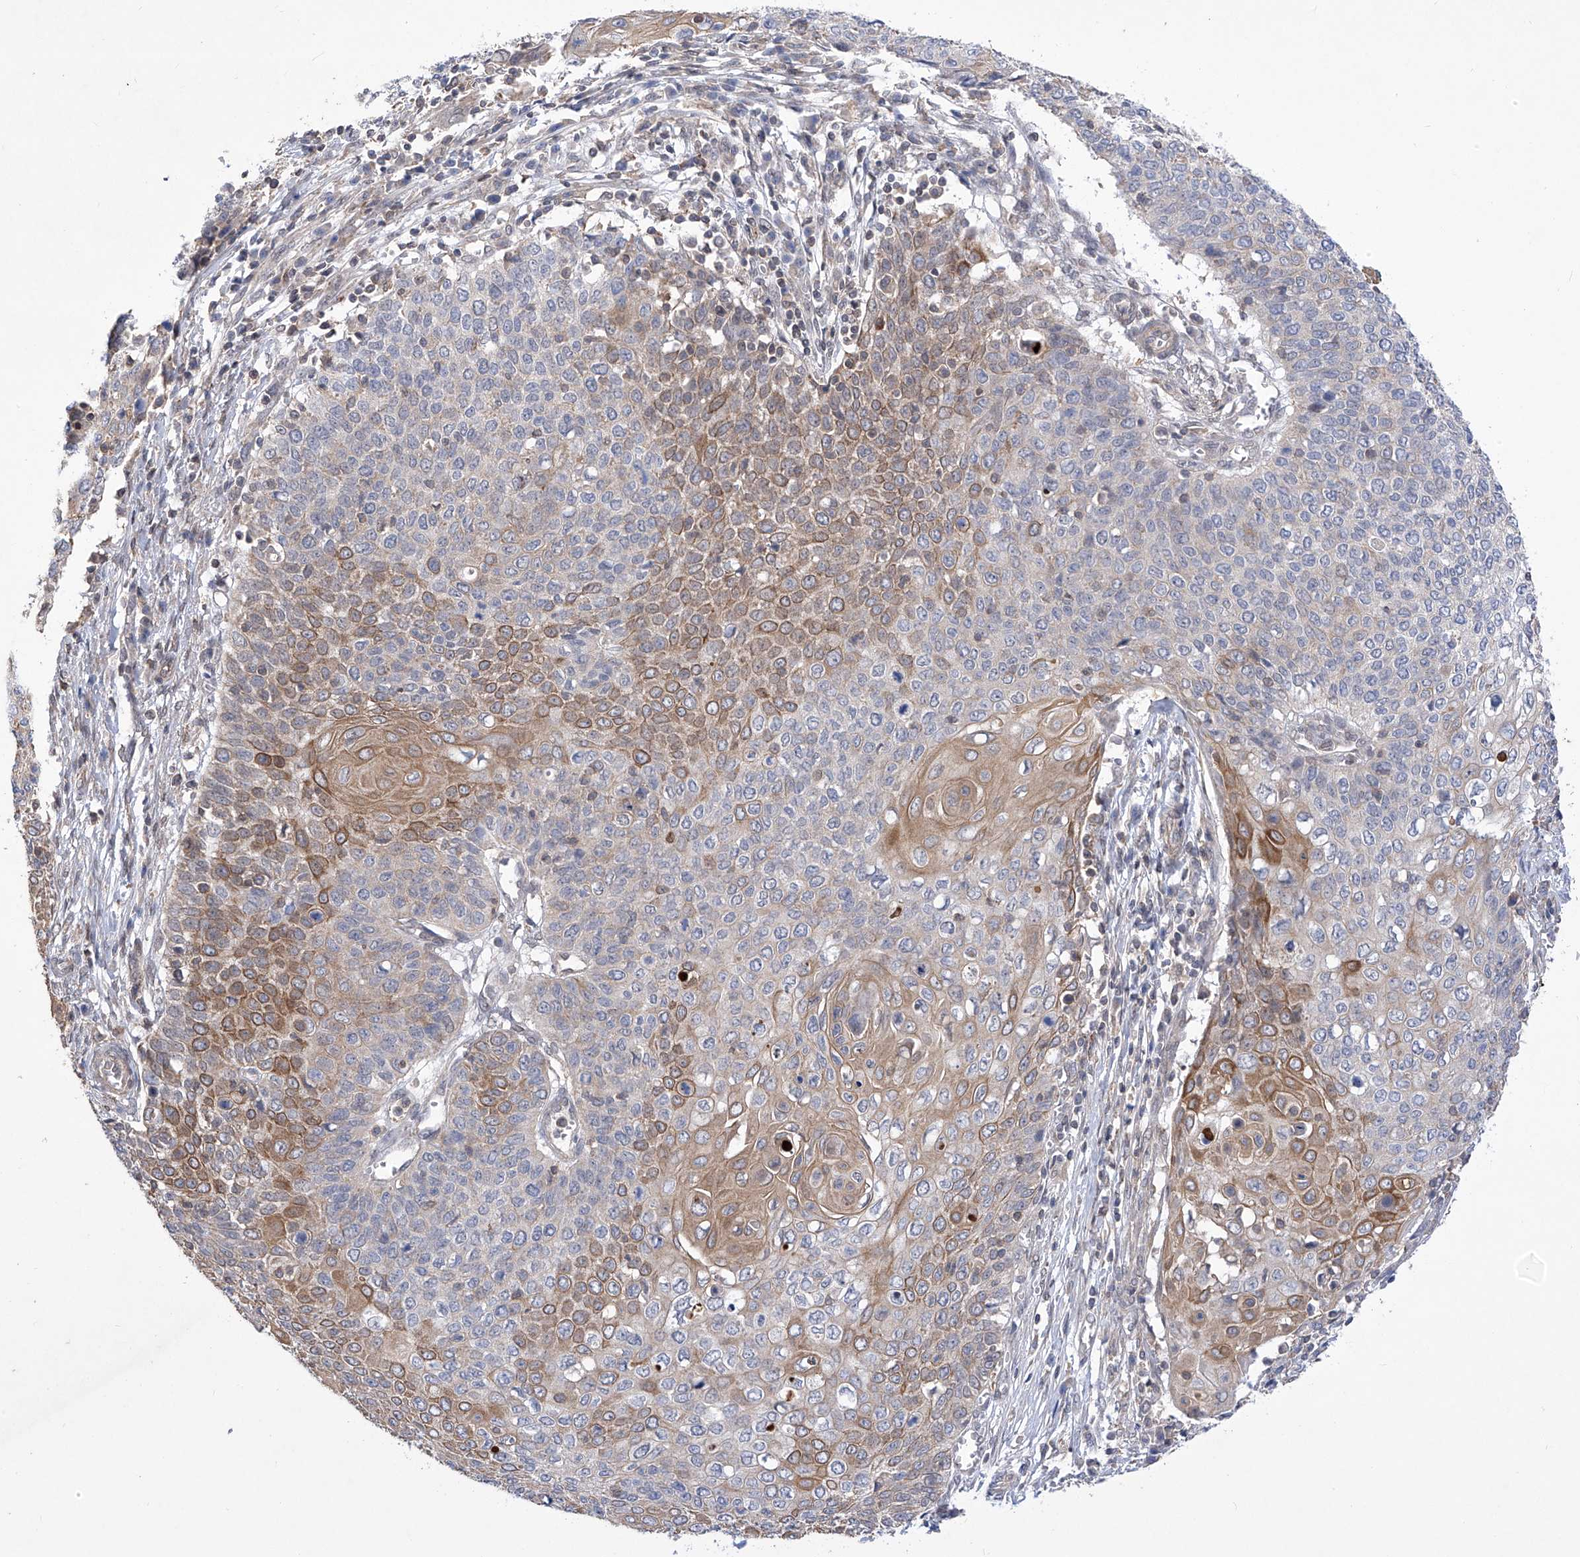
{"staining": {"intensity": "moderate", "quantity": "25%-75%", "location": "cytoplasmic/membranous"}, "tissue": "cervical cancer", "cell_type": "Tumor cells", "image_type": "cancer", "snomed": [{"axis": "morphology", "description": "Squamous cell carcinoma, NOS"}, {"axis": "topography", "description": "Cervix"}], "caption": "Immunohistochemical staining of cervical cancer exhibits medium levels of moderate cytoplasmic/membranous protein staining in approximately 25%-75% of tumor cells.", "gene": "KIFC2", "patient": {"sex": "female", "age": 39}}